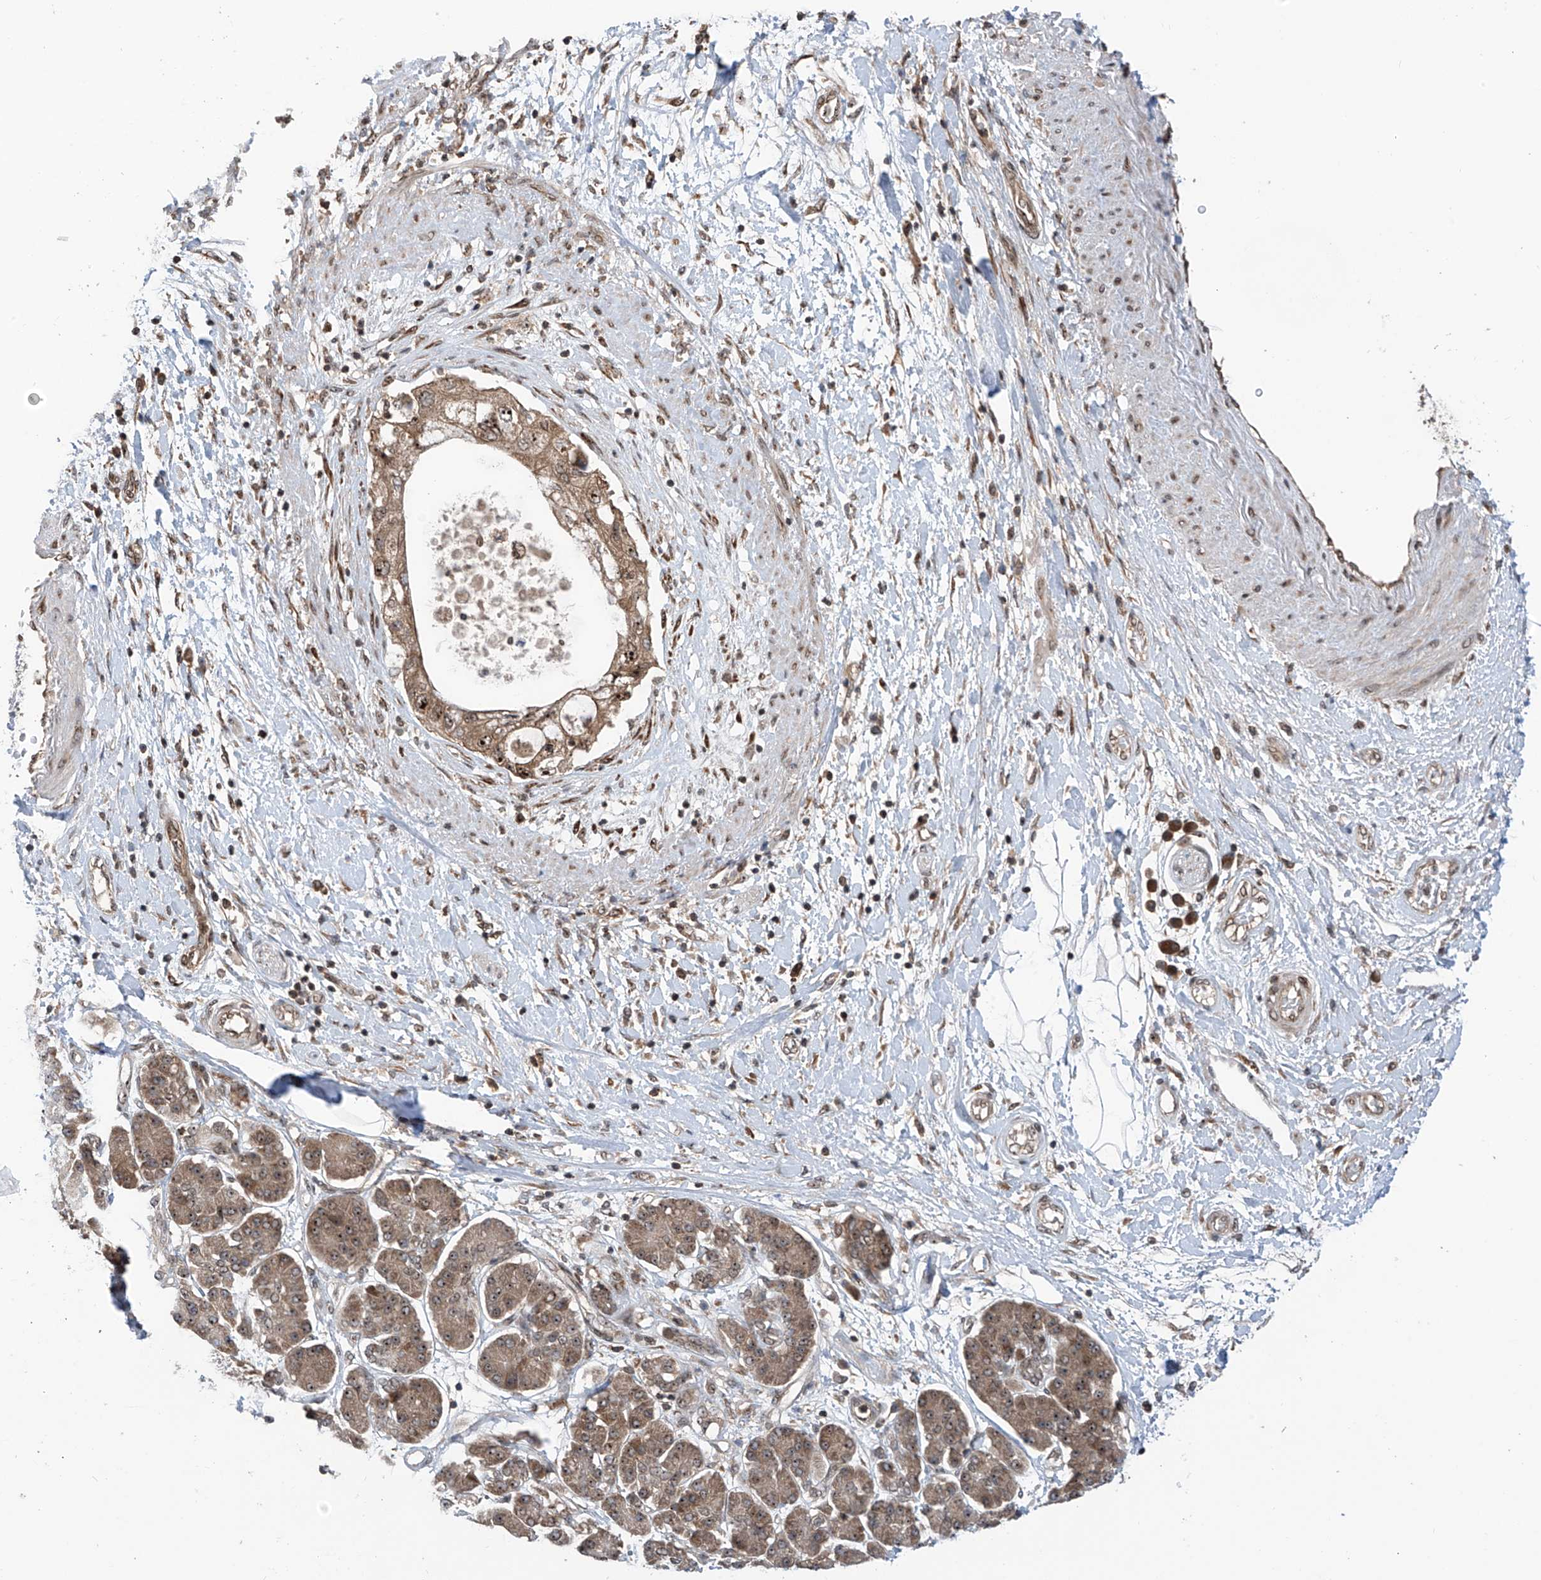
{"staining": {"intensity": "moderate", "quantity": ">75%", "location": "cytoplasmic/membranous,nuclear"}, "tissue": "pancreatic cancer", "cell_type": "Tumor cells", "image_type": "cancer", "snomed": [{"axis": "morphology", "description": "Adenocarcinoma, NOS"}, {"axis": "topography", "description": "Pancreas"}], "caption": "Pancreatic cancer (adenocarcinoma) stained for a protein reveals moderate cytoplasmic/membranous and nuclear positivity in tumor cells.", "gene": "C1orf131", "patient": {"sex": "female", "age": 73}}